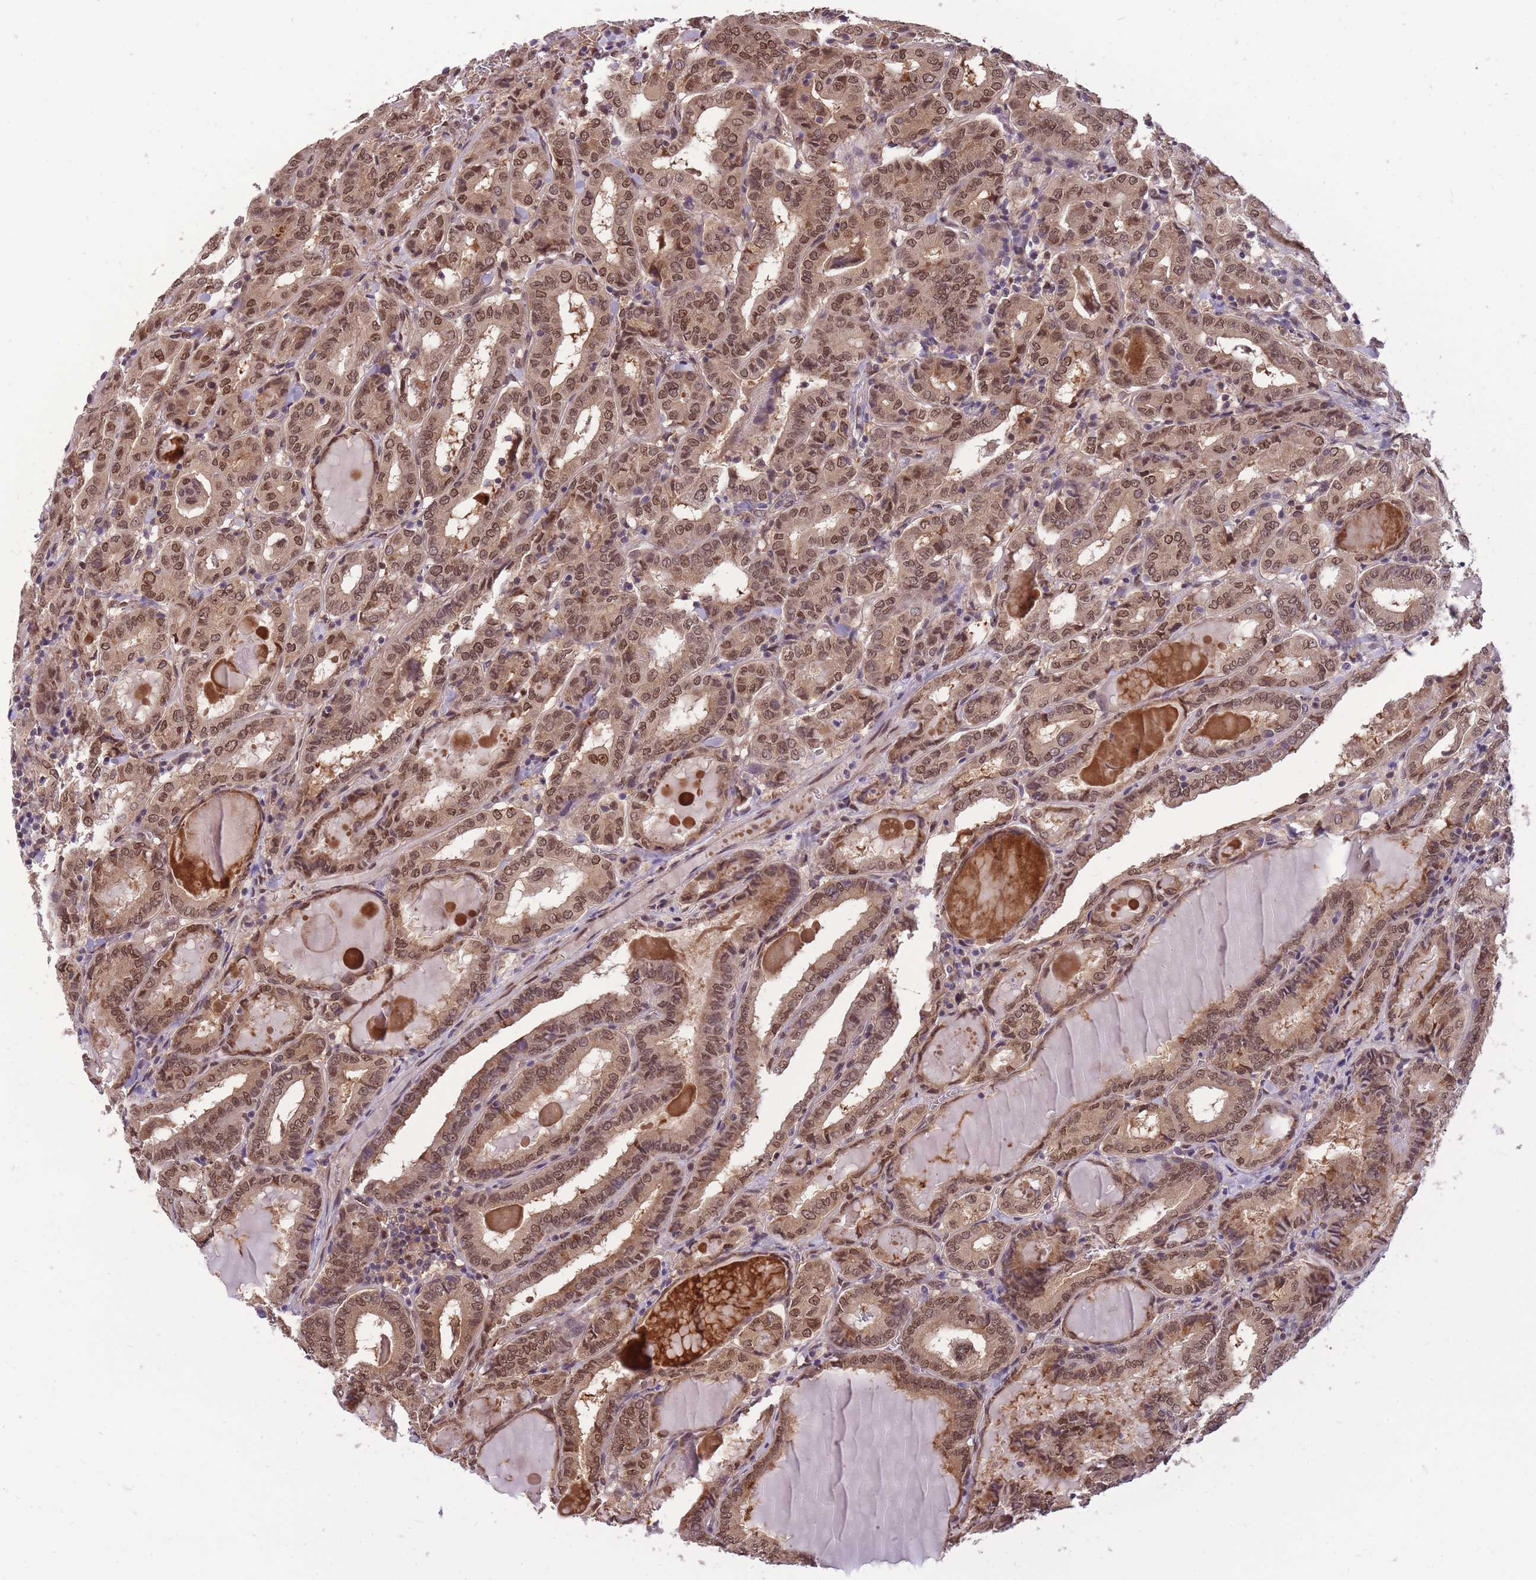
{"staining": {"intensity": "moderate", "quantity": ">75%", "location": "cytoplasmic/membranous,nuclear"}, "tissue": "thyroid cancer", "cell_type": "Tumor cells", "image_type": "cancer", "snomed": [{"axis": "morphology", "description": "Papillary adenocarcinoma, NOS"}, {"axis": "topography", "description": "Thyroid gland"}], "caption": "Thyroid cancer was stained to show a protein in brown. There is medium levels of moderate cytoplasmic/membranous and nuclear expression in about >75% of tumor cells. (IHC, brightfield microscopy, high magnification).", "gene": "CDIP1", "patient": {"sex": "female", "age": 72}}